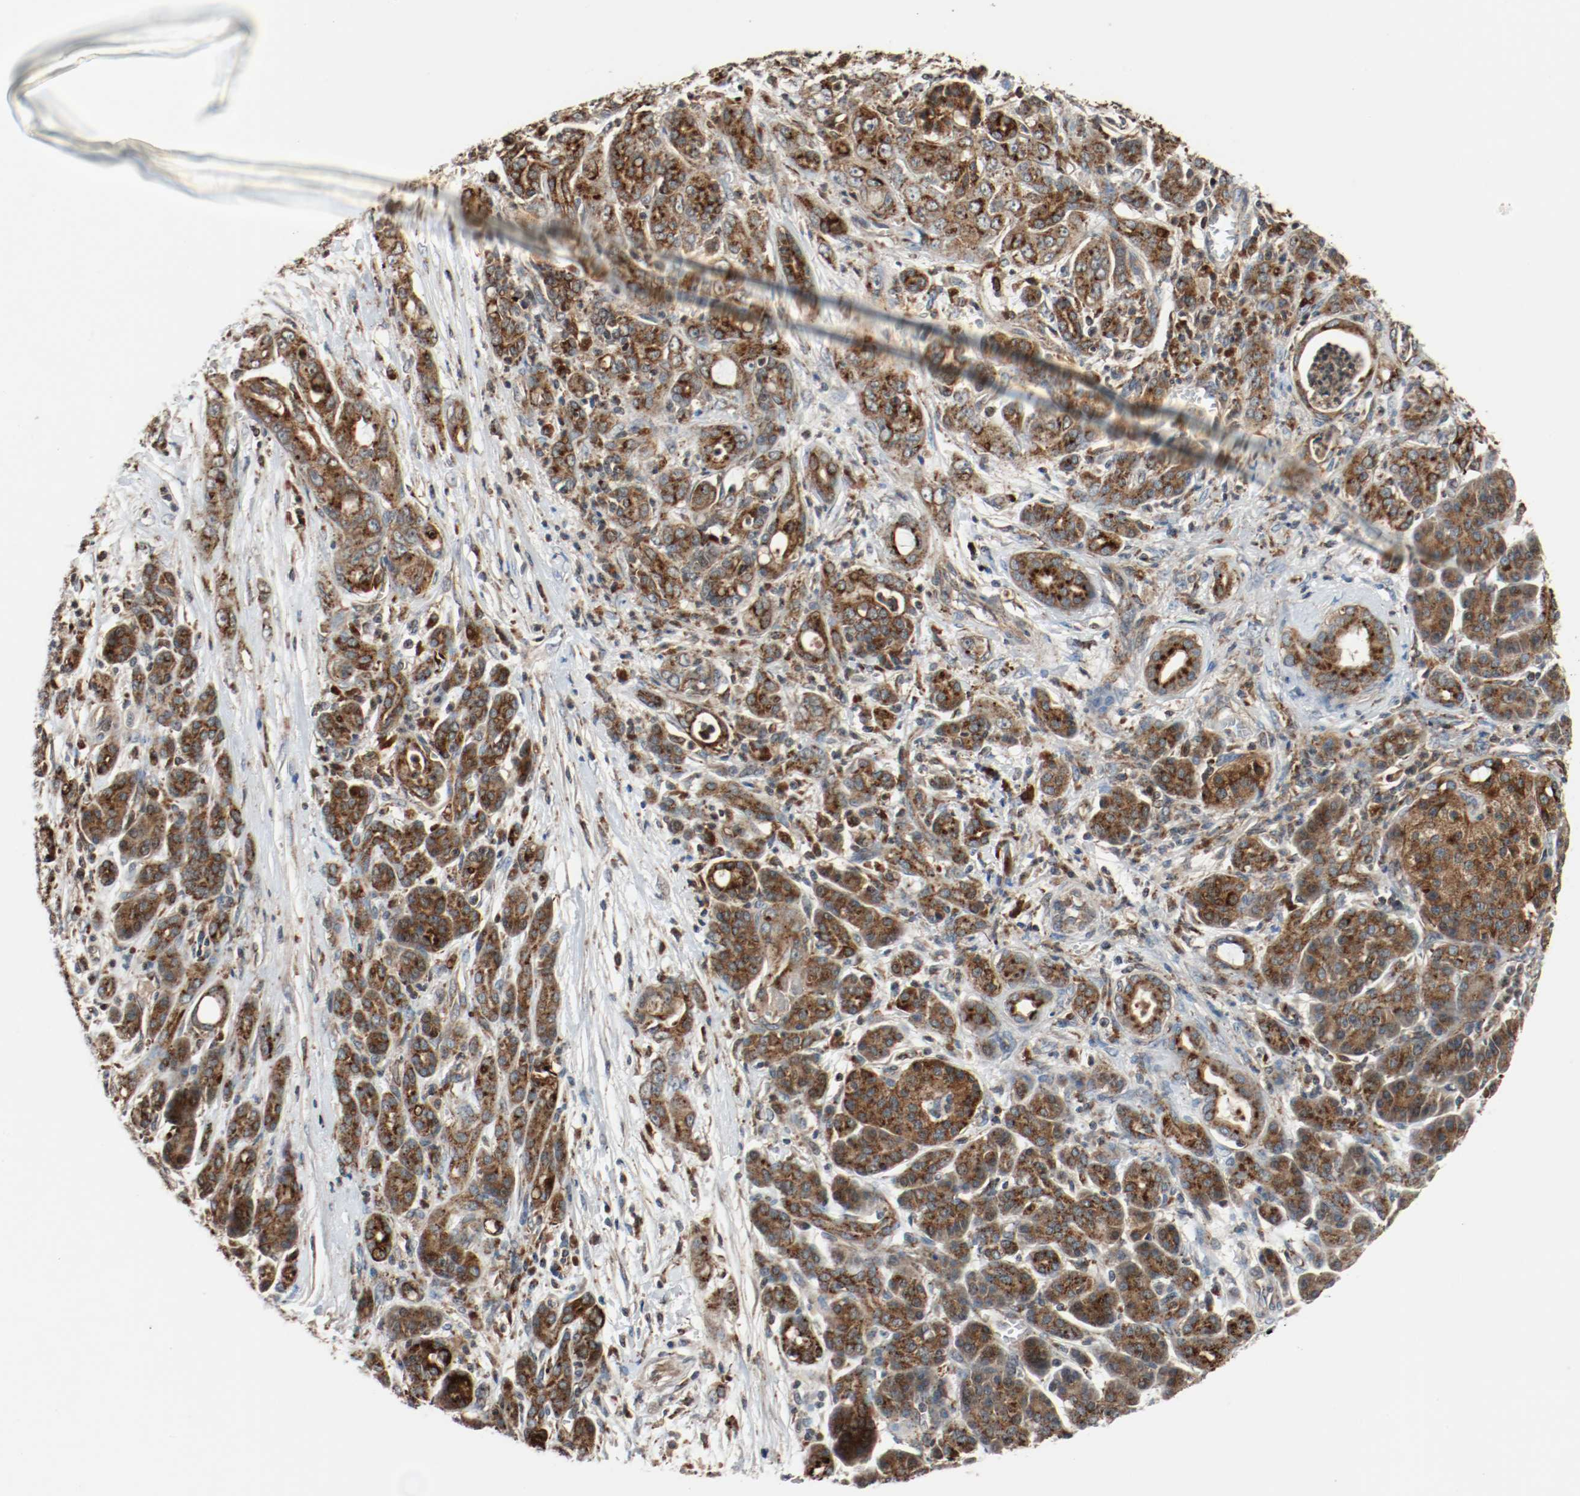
{"staining": {"intensity": "strong", "quantity": ">75%", "location": "cytoplasmic/membranous"}, "tissue": "pancreatic cancer", "cell_type": "Tumor cells", "image_type": "cancer", "snomed": [{"axis": "morphology", "description": "Adenocarcinoma, NOS"}, {"axis": "topography", "description": "Pancreas"}], "caption": "About >75% of tumor cells in adenocarcinoma (pancreatic) show strong cytoplasmic/membranous protein staining as visualized by brown immunohistochemical staining.", "gene": "LAMP2", "patient": {"sex": "male", "age": 59}}